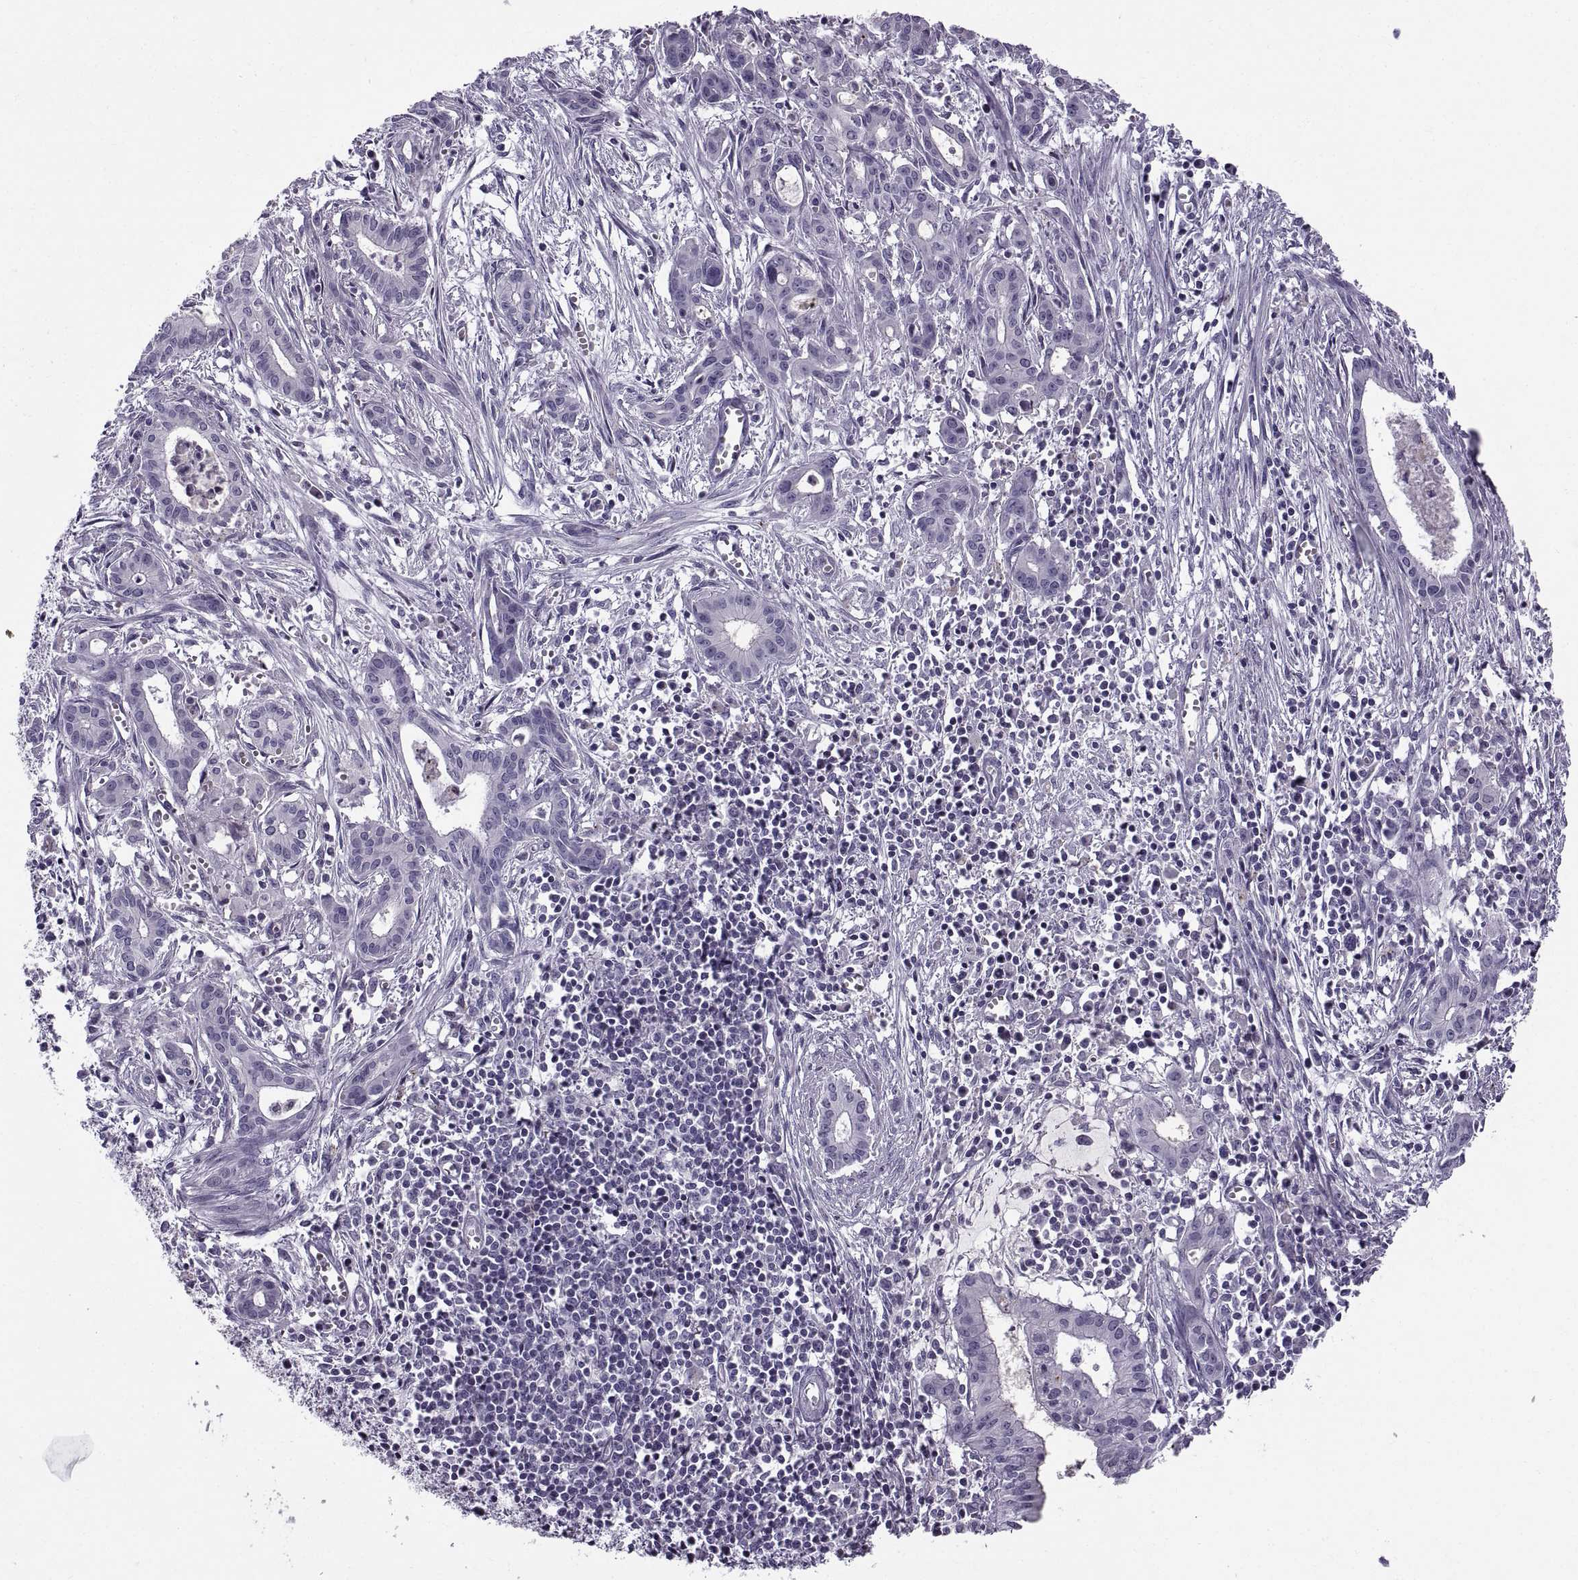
{"staining": {"intensity": "negative", "quantity": "none", "location": "none"}, "tissue": "pancreatic cancer", "cell_type": "Tumor cells", "image_type": "cancer", "snomed": [{"axis": "morphology", "description": "Adenocarcinoma, NOS"}, {"axis": "topography", "description": "Pancreas"}], "caption": "An IHC photomicrograph of pancreatic cancer (adenocarcinoma) is shown. There is no staining in tumor cells of pancreatic cancer (adenocarcinoma). Brightfield microscopy of IHC stained with DAB (brown) and hematoxylin (blue), captured at high magnification.", "gene": "CALCR", "patient": {"sex": "male", "age": 48}}